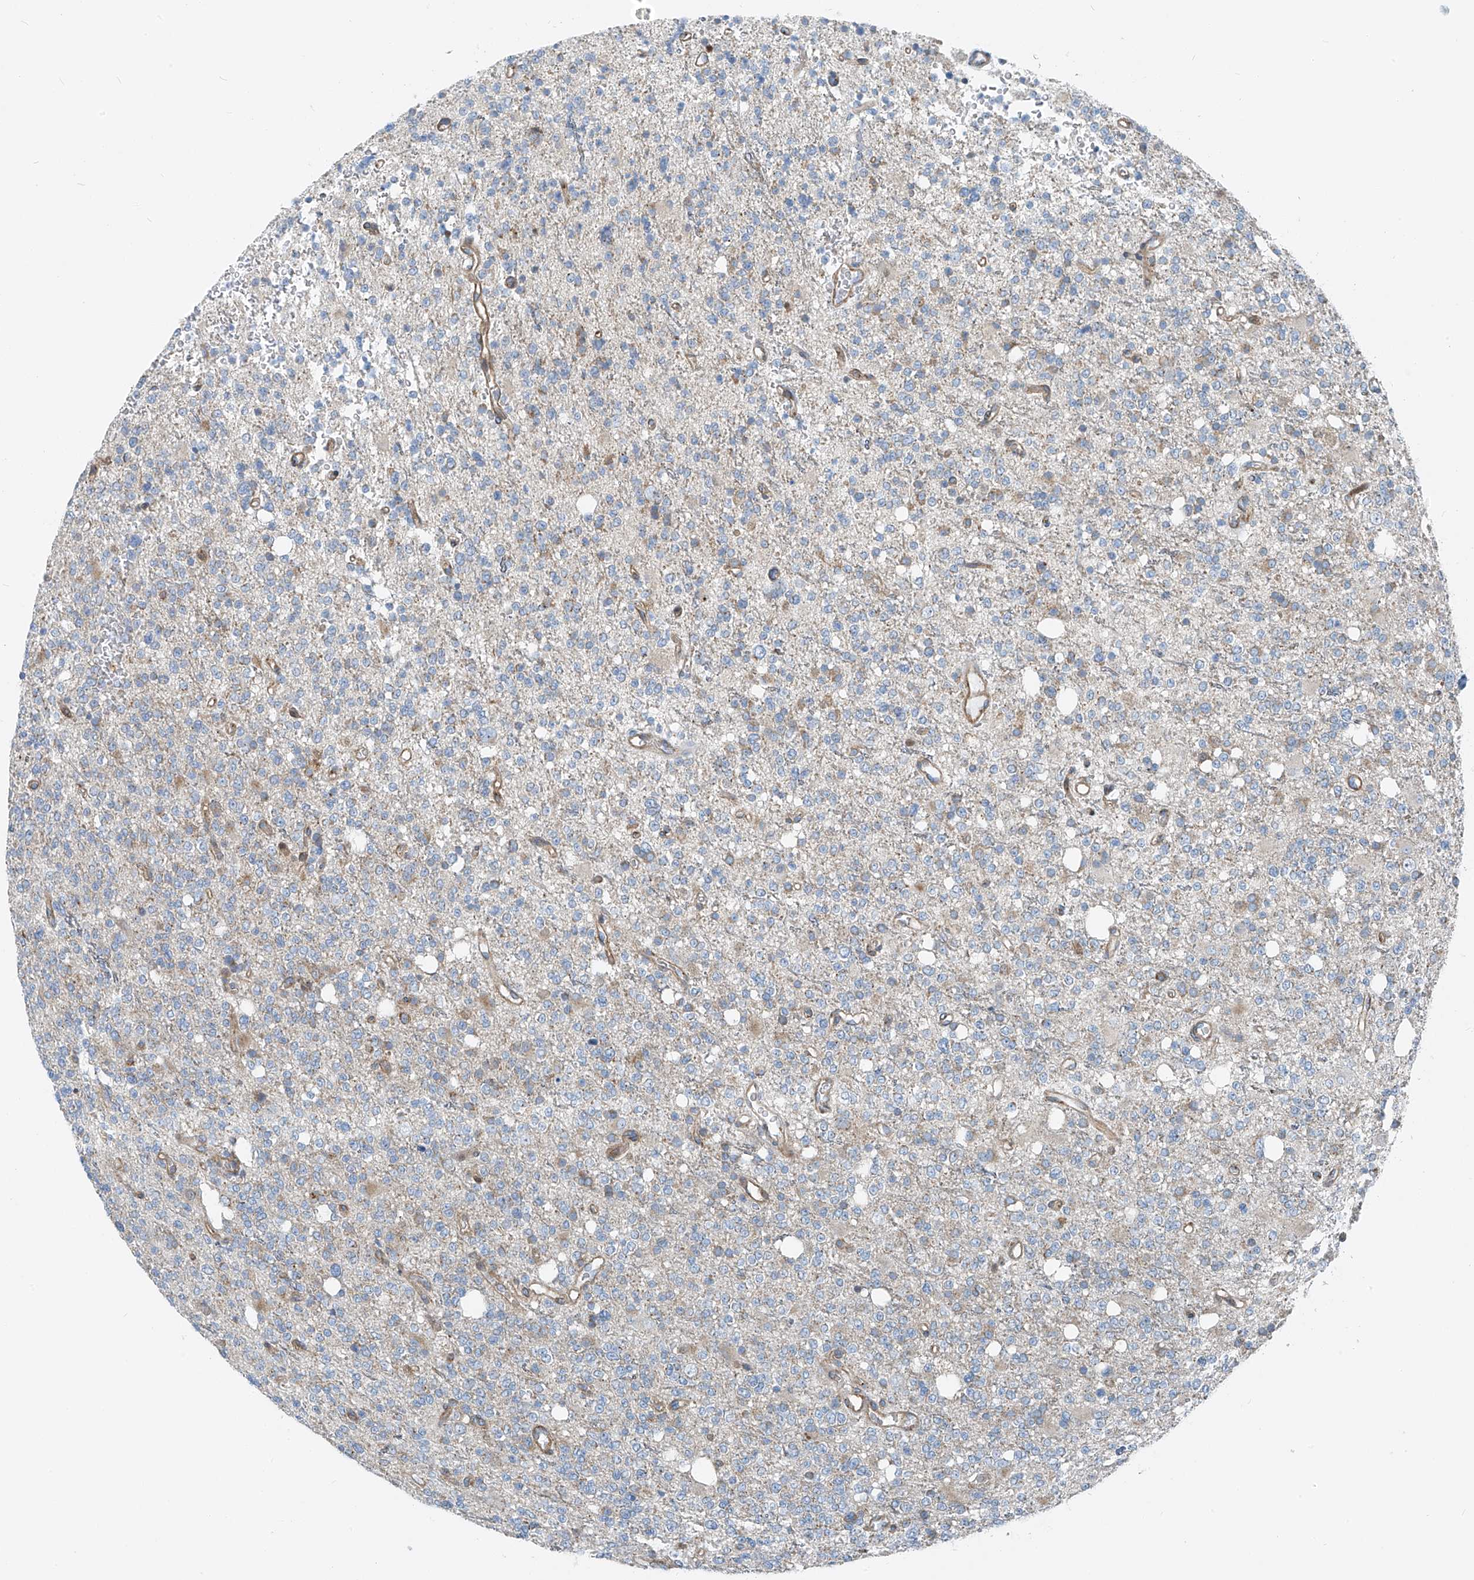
{"staining": {"intensity": "negative", "quantity": "none", "location": "none"}, "tissue": "glioma", "cell_type": "Tumor cells", "image_type": "cancer", "snomed": [{"axis": "morphology", "description": "Glioma, malignant, High grade"}, {"axis": "topography", "description": "Brain"}], "caption": "High magnification brightfield microscopy of glioma stained with DAB (3,3'-diaminobenzidine) (brown) and counterstained with hematoxylin (blue): tumor cells show no significant staining.", "gene": "HIC2", "patient": {"sex": "female", "age": 62}}